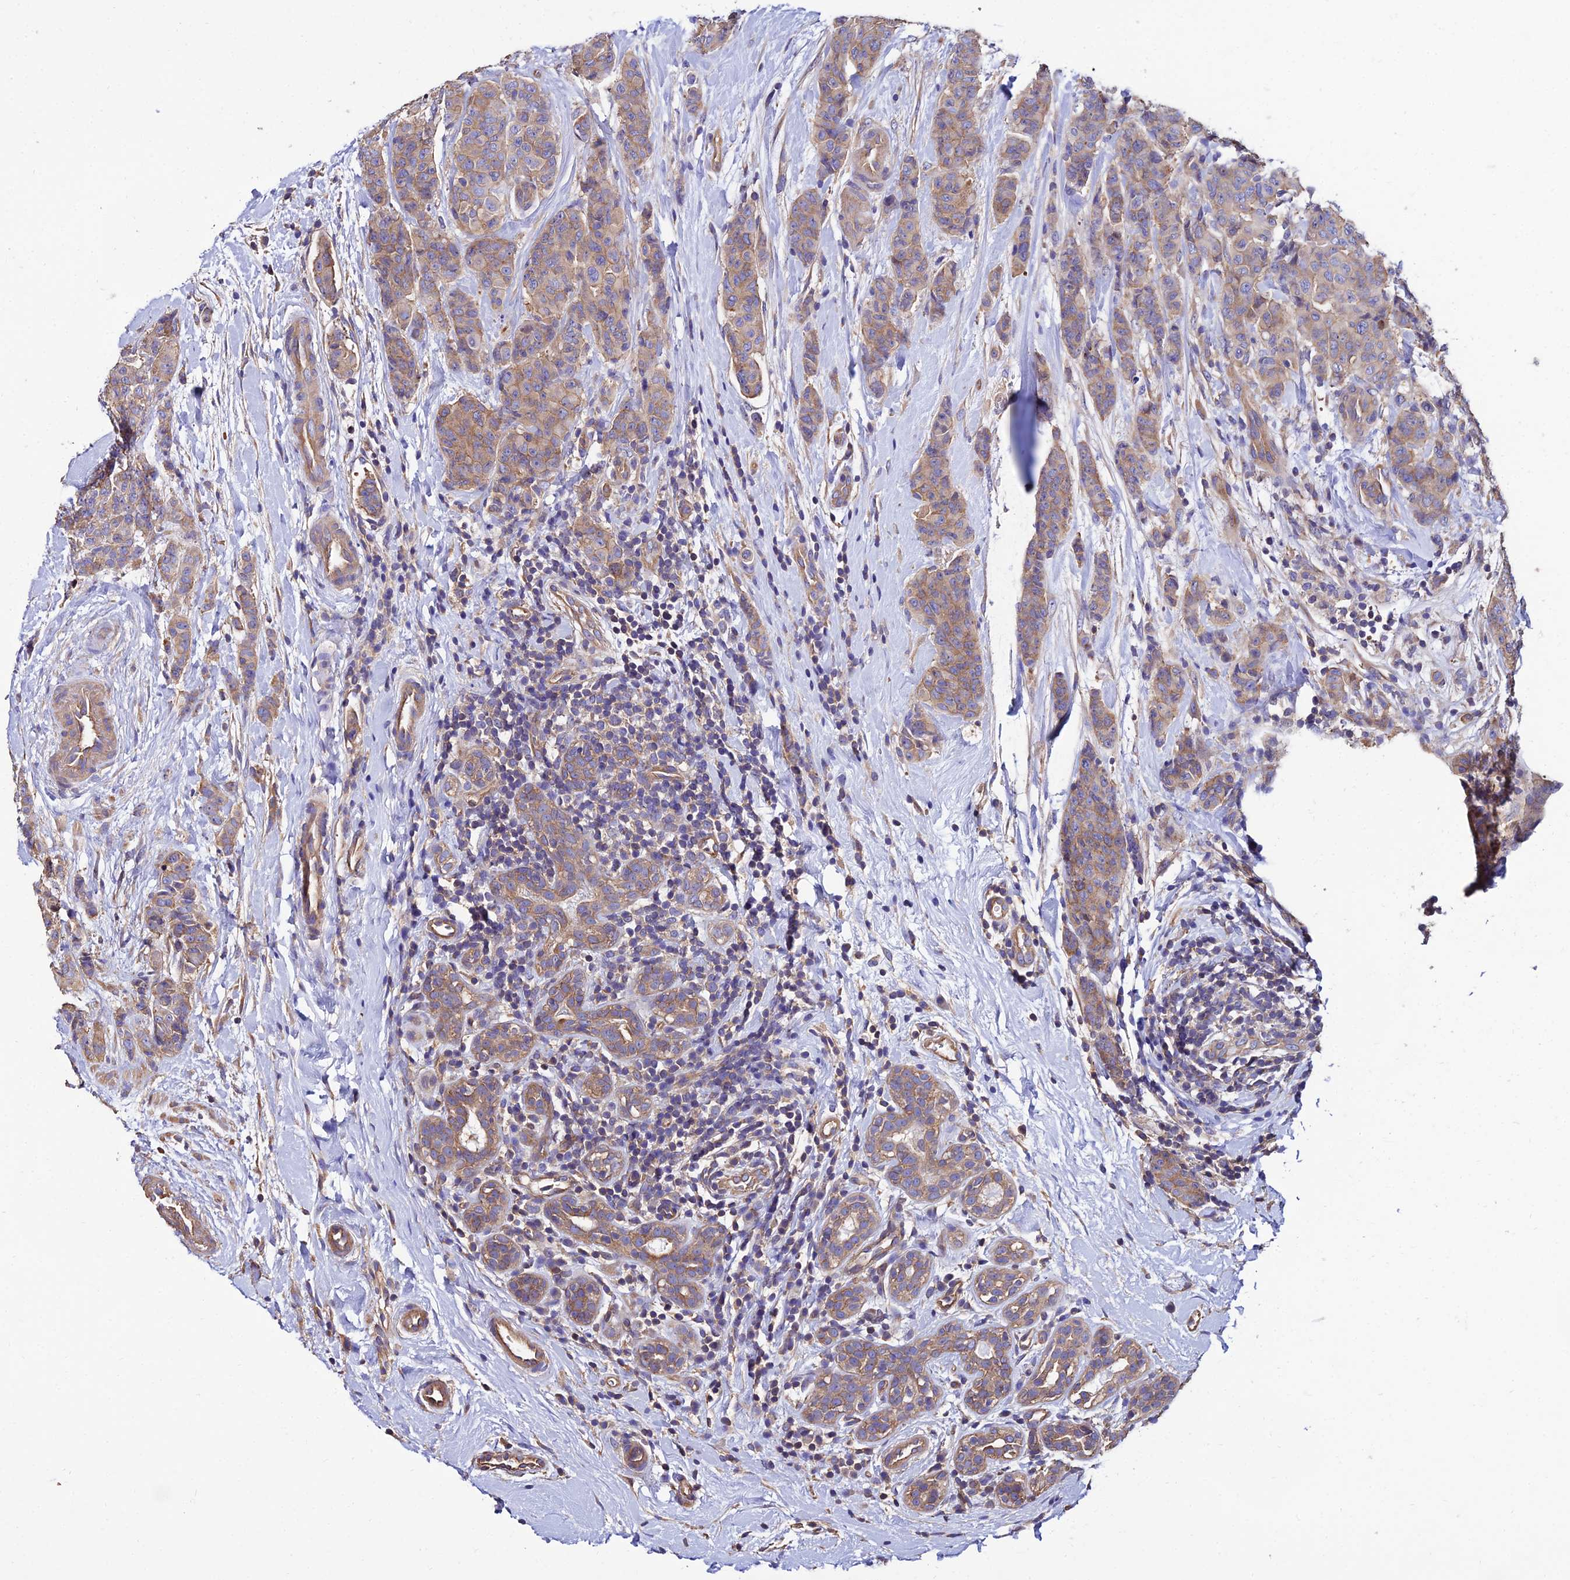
{"staining": {"intensity": "moderate", "quantity": "25%-75%", "location": "cytoplasmic/membranous"}, "tissue": "breast cancer", "cell_type": "Tumor cells", "image_type": "cancer", "snomed": [{"axis": "morphology", "description": "Duct carcinoma"}, {"axis": "topography", "description": "Breast"}], "caption": "Immunohistochemical staining of human breast cancer (invasive ductal carcinoma) demonstrates medium levels of moderate cytoplasmic/membranous protein positivity in about 25%-75% of tumor cells.", "gene": "CALM2", "patient": {"sex": "female", "age": 40}}